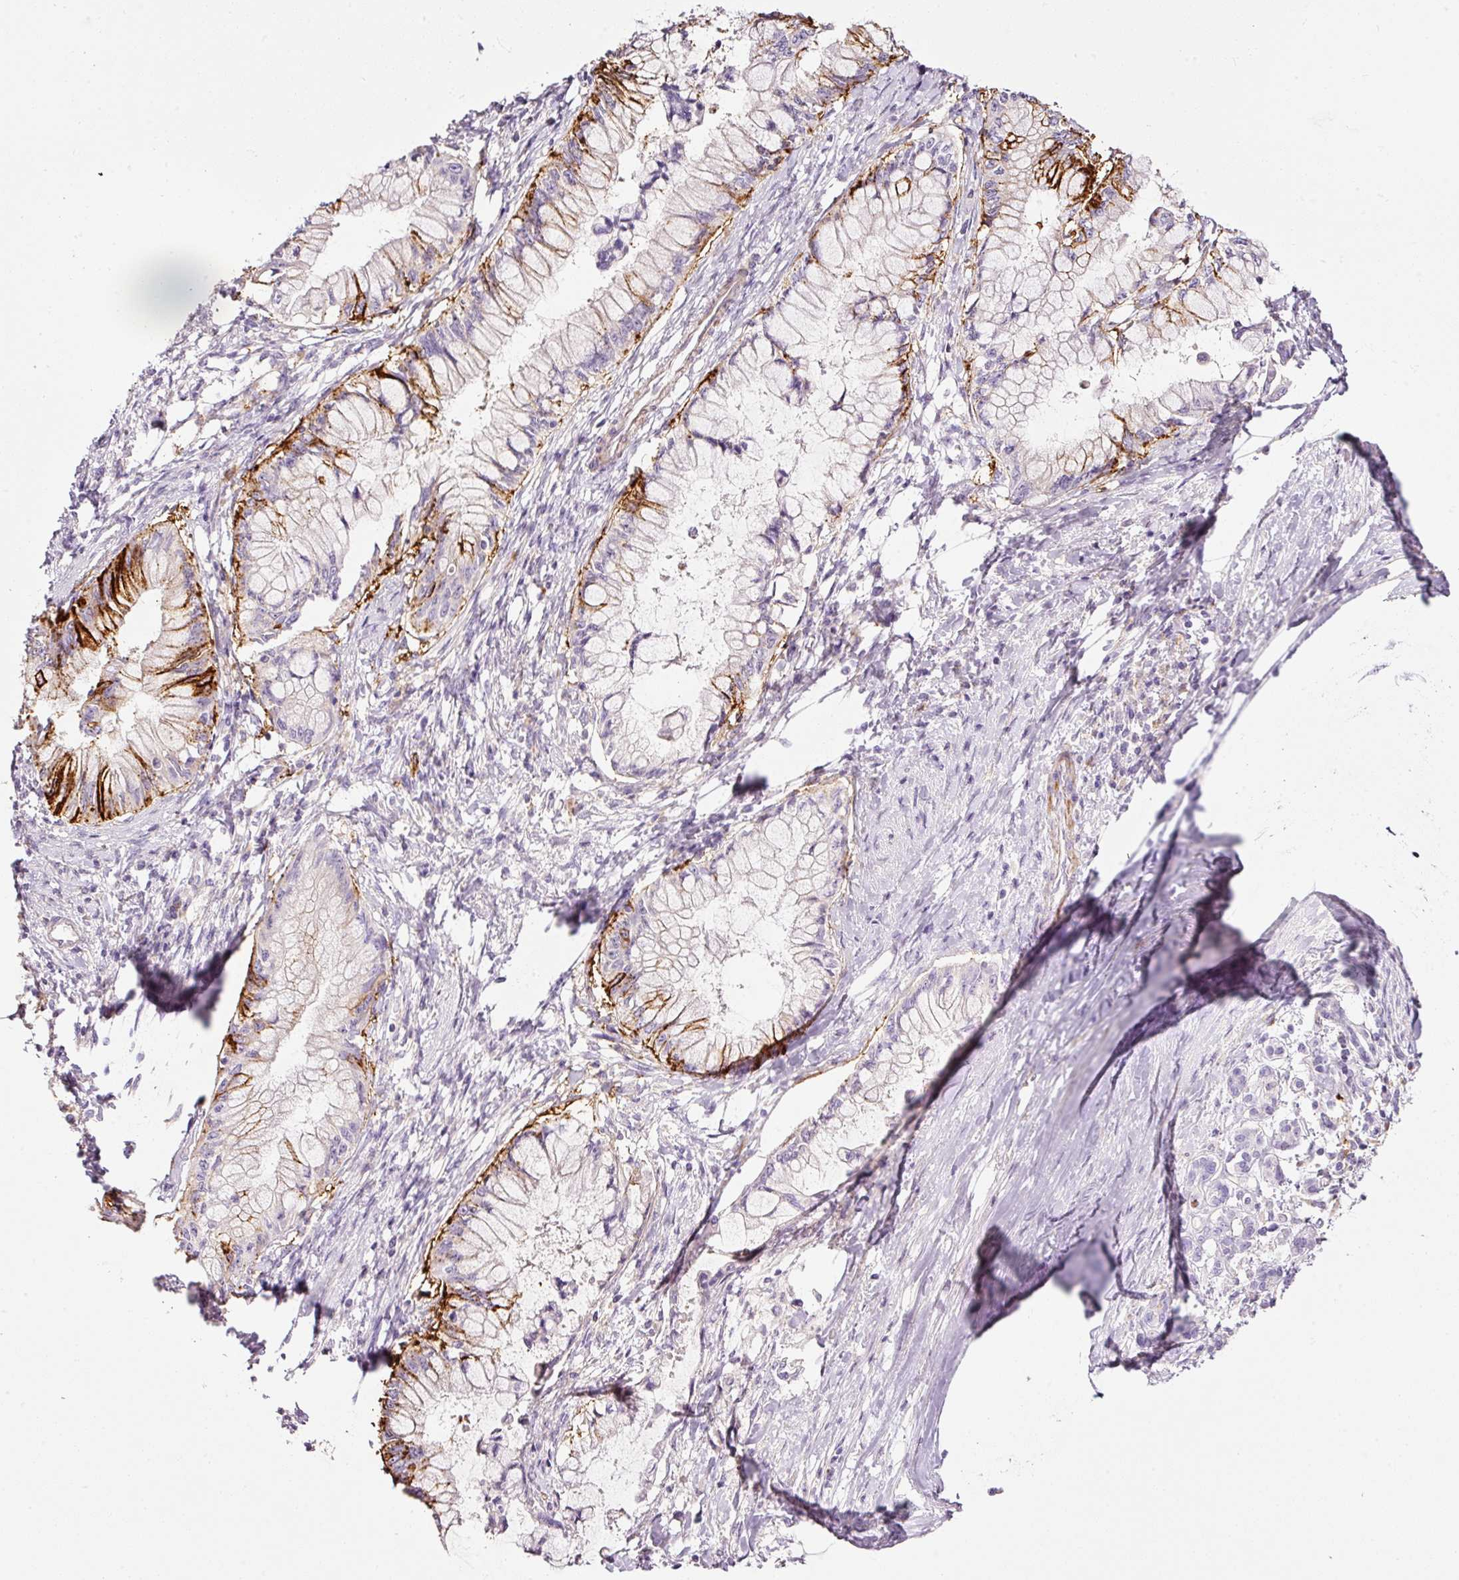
{"staining": {"intensity": "strong", "quantity": "25%-75%", "location": "cytoplasmic/membranous"}, "tissue": "pancreatic cancer", "cell_type": "Tumor cells", "image_type": "cancer", "snomed": [{"axis": "morphology", "description": "Adenocarcinoma, NOS"}, {"axis": "topography", "description": "Pancreas"}], "caption": "This image shows pancreatic adenocarcinoma stained with immunohistochemistry to label a protein in brown. The cytoplasmic/membranous of tumor cells show strong positivity for the protein. Nuclei are counter-stained blue.", "gene": "CYB561A3", "patient": {"sex": "male", "age": 48}}